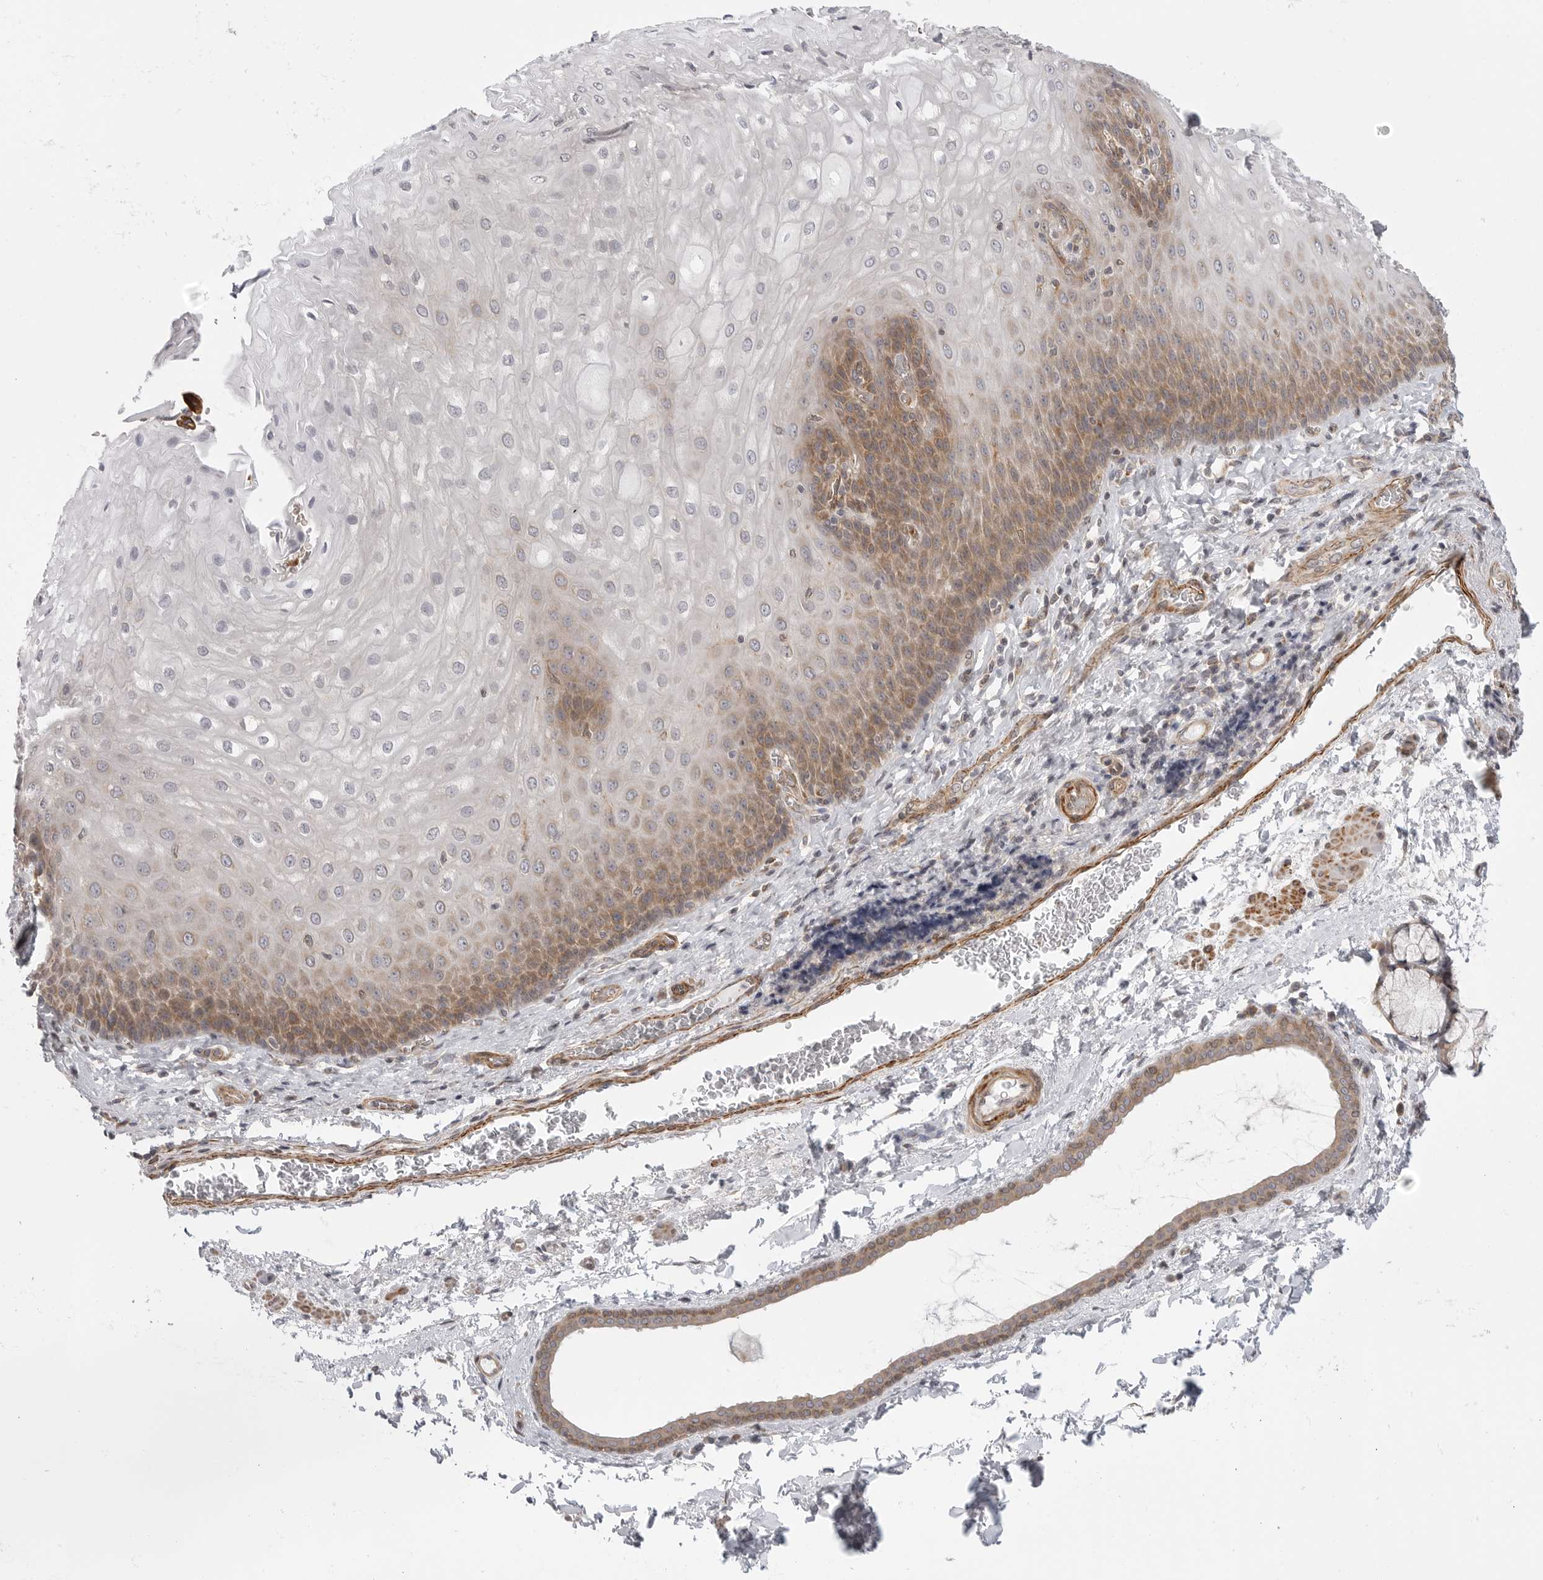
{"staining": {"intensity": "moderate", "quantity": "25%-75%", "location": "cytoplasmic/membranous"}, "tissue": "esophagus", "cell_type": "Squamous epithelial cells", "image_type": "normal", "snomed": [{"axis": "morphology", "description": "Normal tissue, NOS"}, {"axis": "topography", "description": "Esophagus"}], "caption": "The photomicrograph exhibits staining of unremarkable esophagus, revealing moderate cytoplasmic/membranous protein staining (brown color) within squamous epithelial cells.", "gene": "CERS2", "patient": {"sex": "male", "age": 54}}